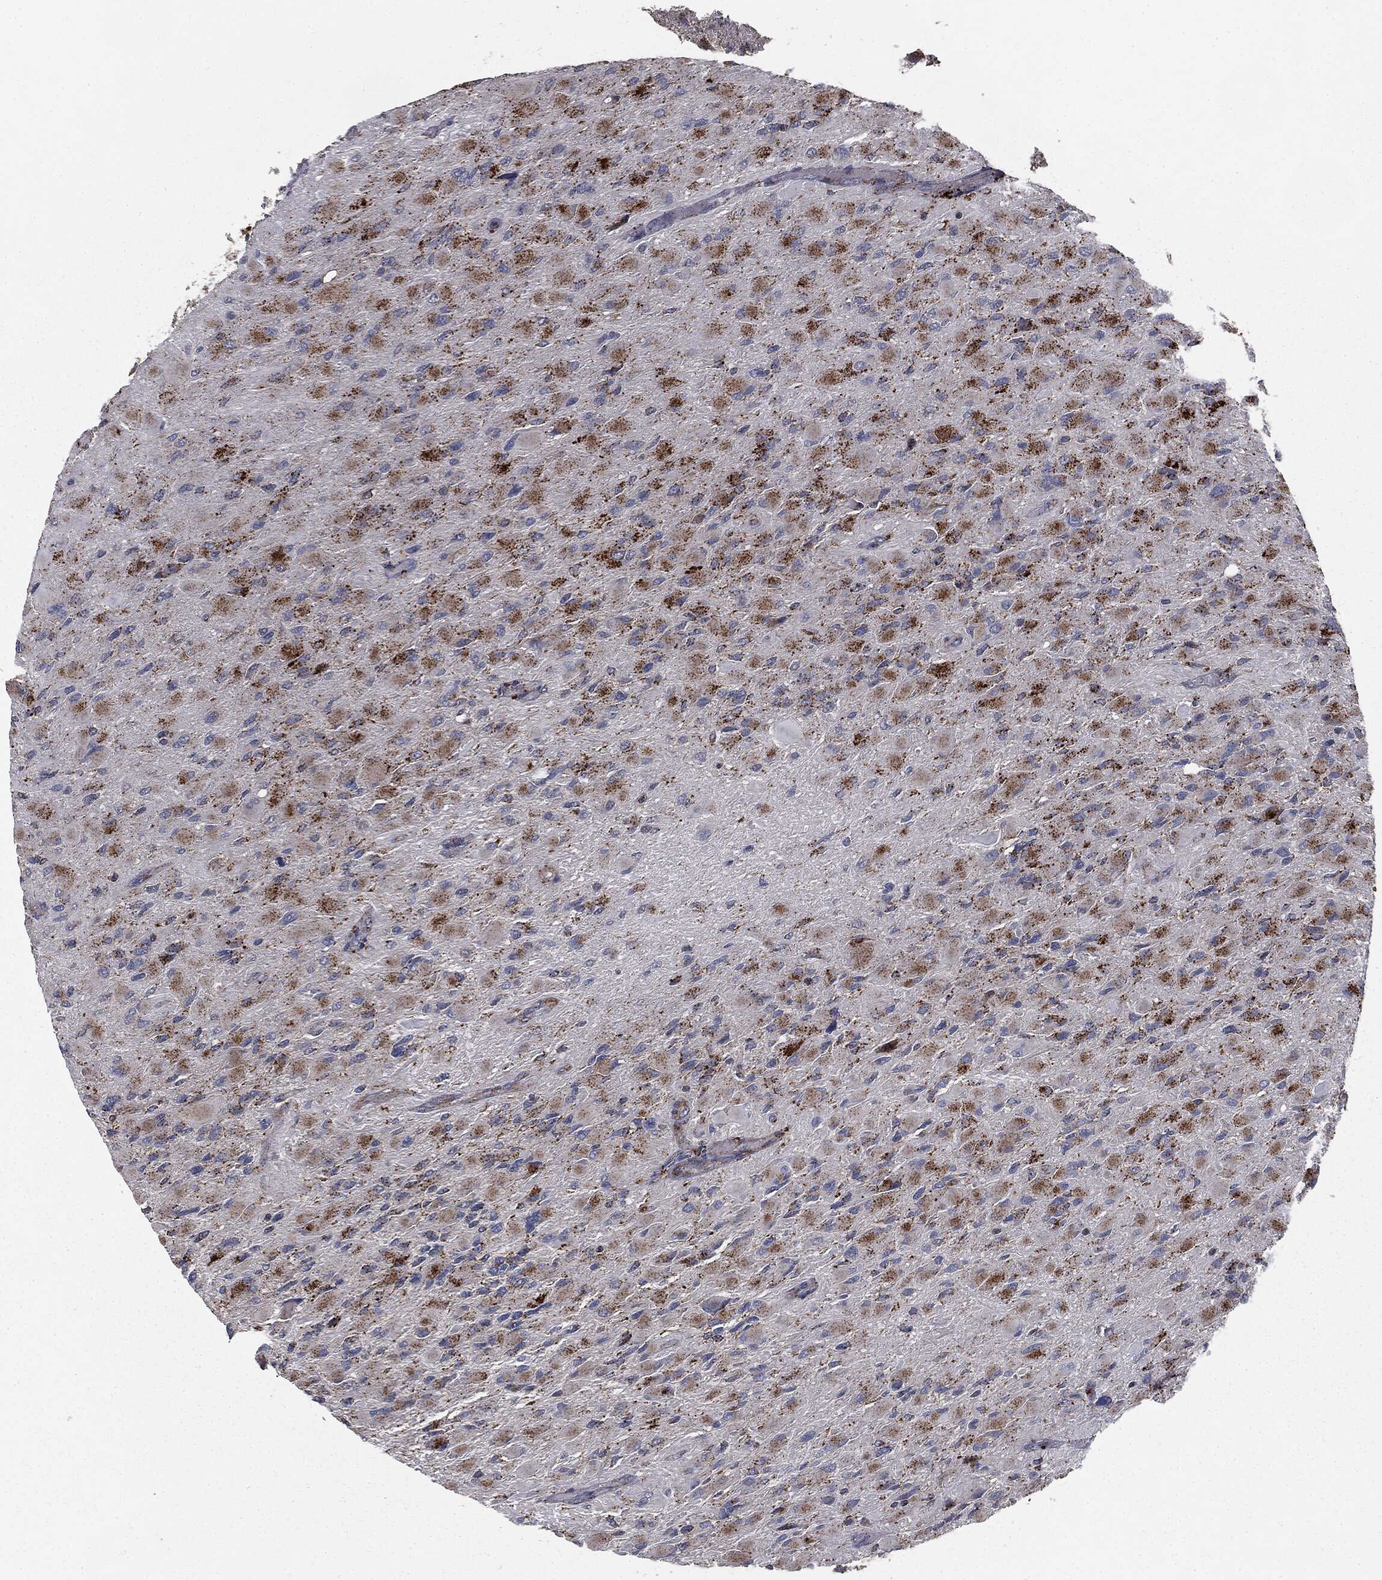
{"staining": {"intensity": "strong", "quantity": "25%-75%", "location": "cytoplasmic/membranous"}, "tissue": "glioma", "cell_type": "Tumor cells", "image_type": "cancer", "snomed": [{"axis": "morphology", "description": "Glioma, malignant, High grade"}, {"axis": "topography", "description": "Cerebral cortex"}], "caption": "The photomicrograph demonstrates a brown stain indicating the presence of a protein in the cytoplasmic/membranous of tumor cells in malignant high-grade glioma. The protein is stained brown, and the nuclei are stained in blue (DAB (3,3'-diaminobenzidine) IHC with brightfield microscopy, high magnification).", "gene": "CTSA", "patient": {"sex": "female", "age": 36}}